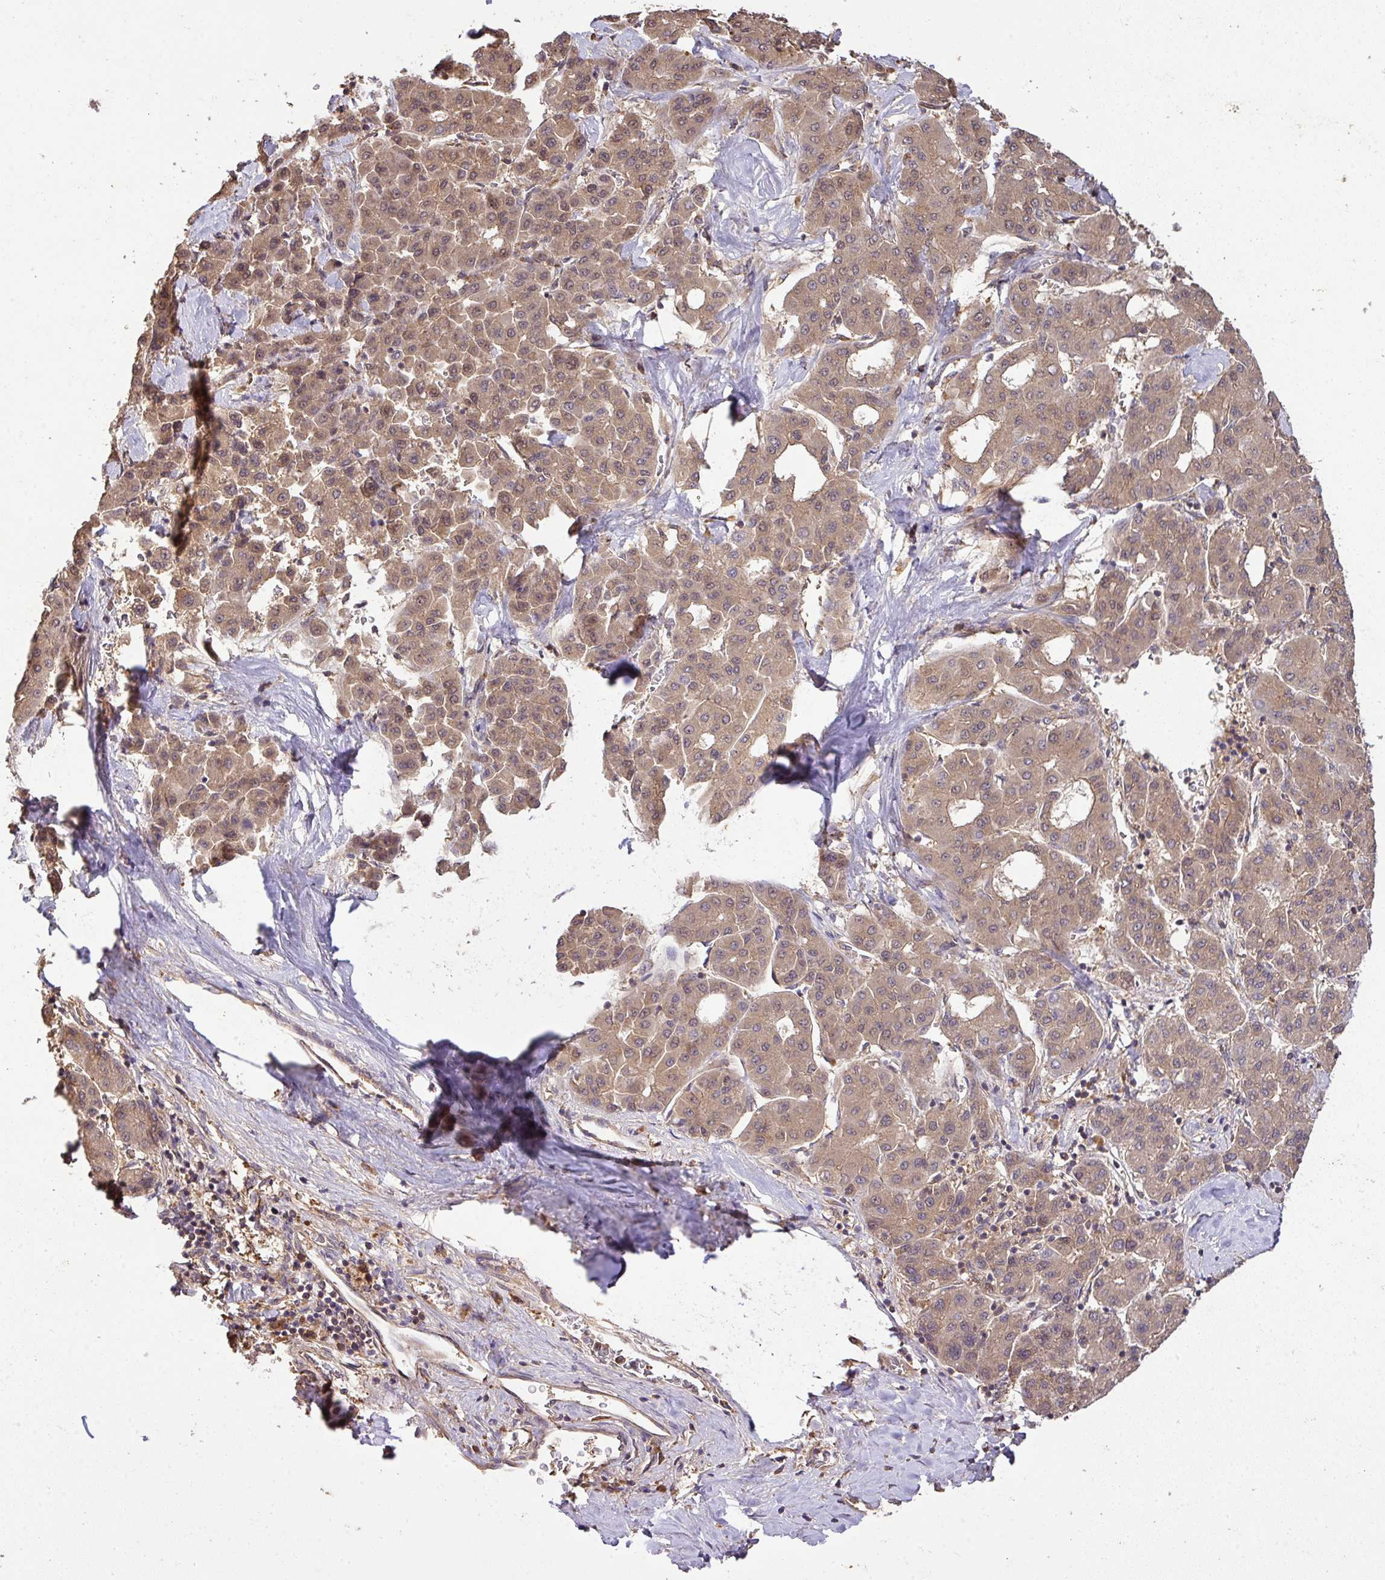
{"staining": {"intensity": "weak", "quantity": ">75%", "location": "cytoplasmic/membranous,nuclear"}, "tissue": "liver cancer", "cell_type": "Tumor cells", "image_type": "cancer", "snomed": [{"axis": "morphology", "description": "Carcinoma, Hepatocellular, NOS"}, {"axis": "topography", "description": "Liver"}], "caption": "A high-resolution micrograph shows immunohistochemistry staining of liver hepatocellular carcinoma, which displays weak cytoplasmic/membranous and nuclear staining in approximately >75% of tumor cells.", "gene": "GSPT1", "patient": {"sex": "male", "age": 65}}